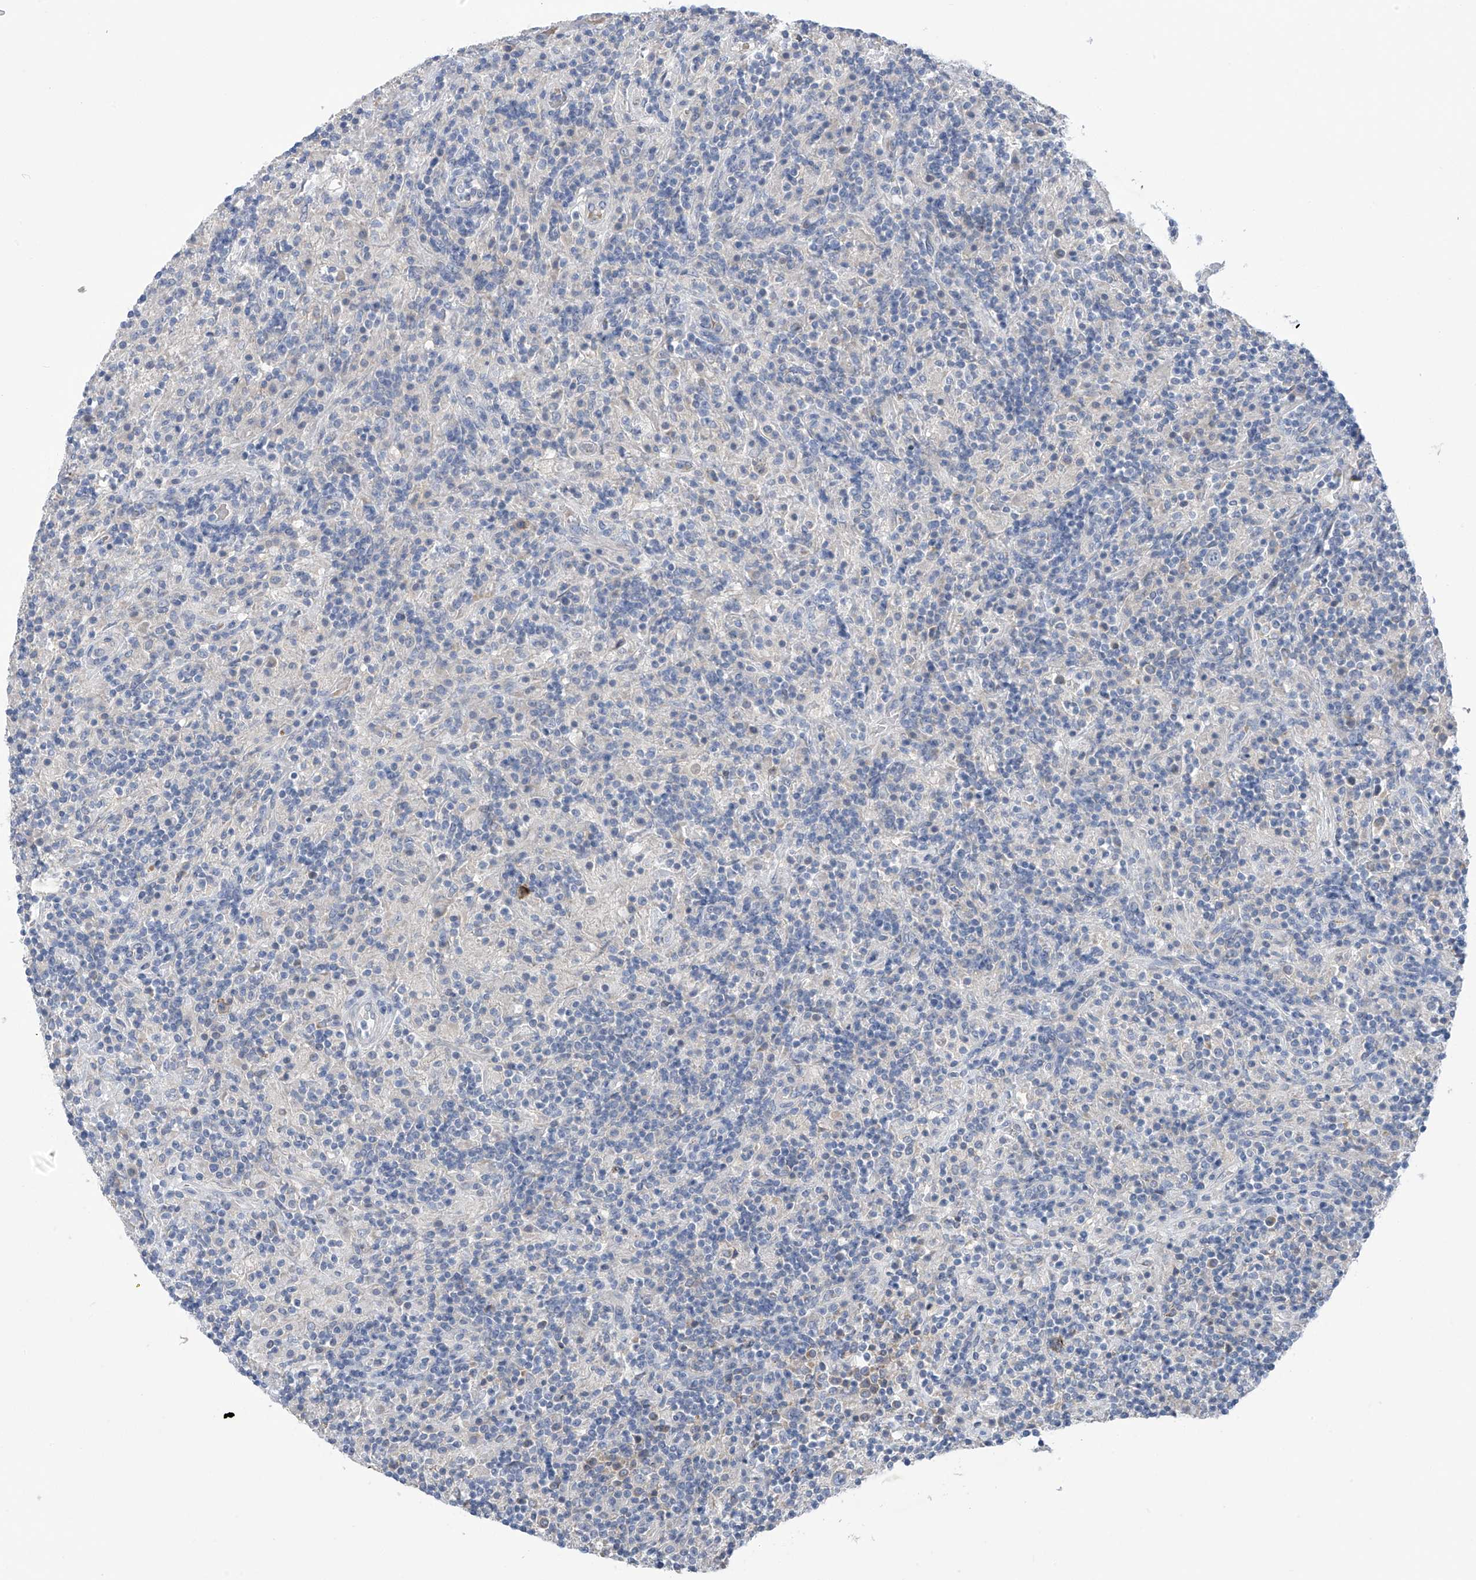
{"staining": {"intensity": "negative", "quantity": "none", "location": "none"}, "tissue": "lymphoma", "cell_type": "Tumor cells", "image_type": "cancer", "snomed": [{"axis": "morphology", "description": "Hodgkin's disease, NOS"}, {"axis": "topography", "description": "Lymph node"}], "caption": "High magnification brightfield microscopy of lymphoma stained with DAB (3,3'-diaminobenzidine) (brown) and counterstained with hematoxylin (blue): tumor cells show no significant staining.", "gene": "SLCO4A1", "patient": {"sex": "male", "age": 70}}